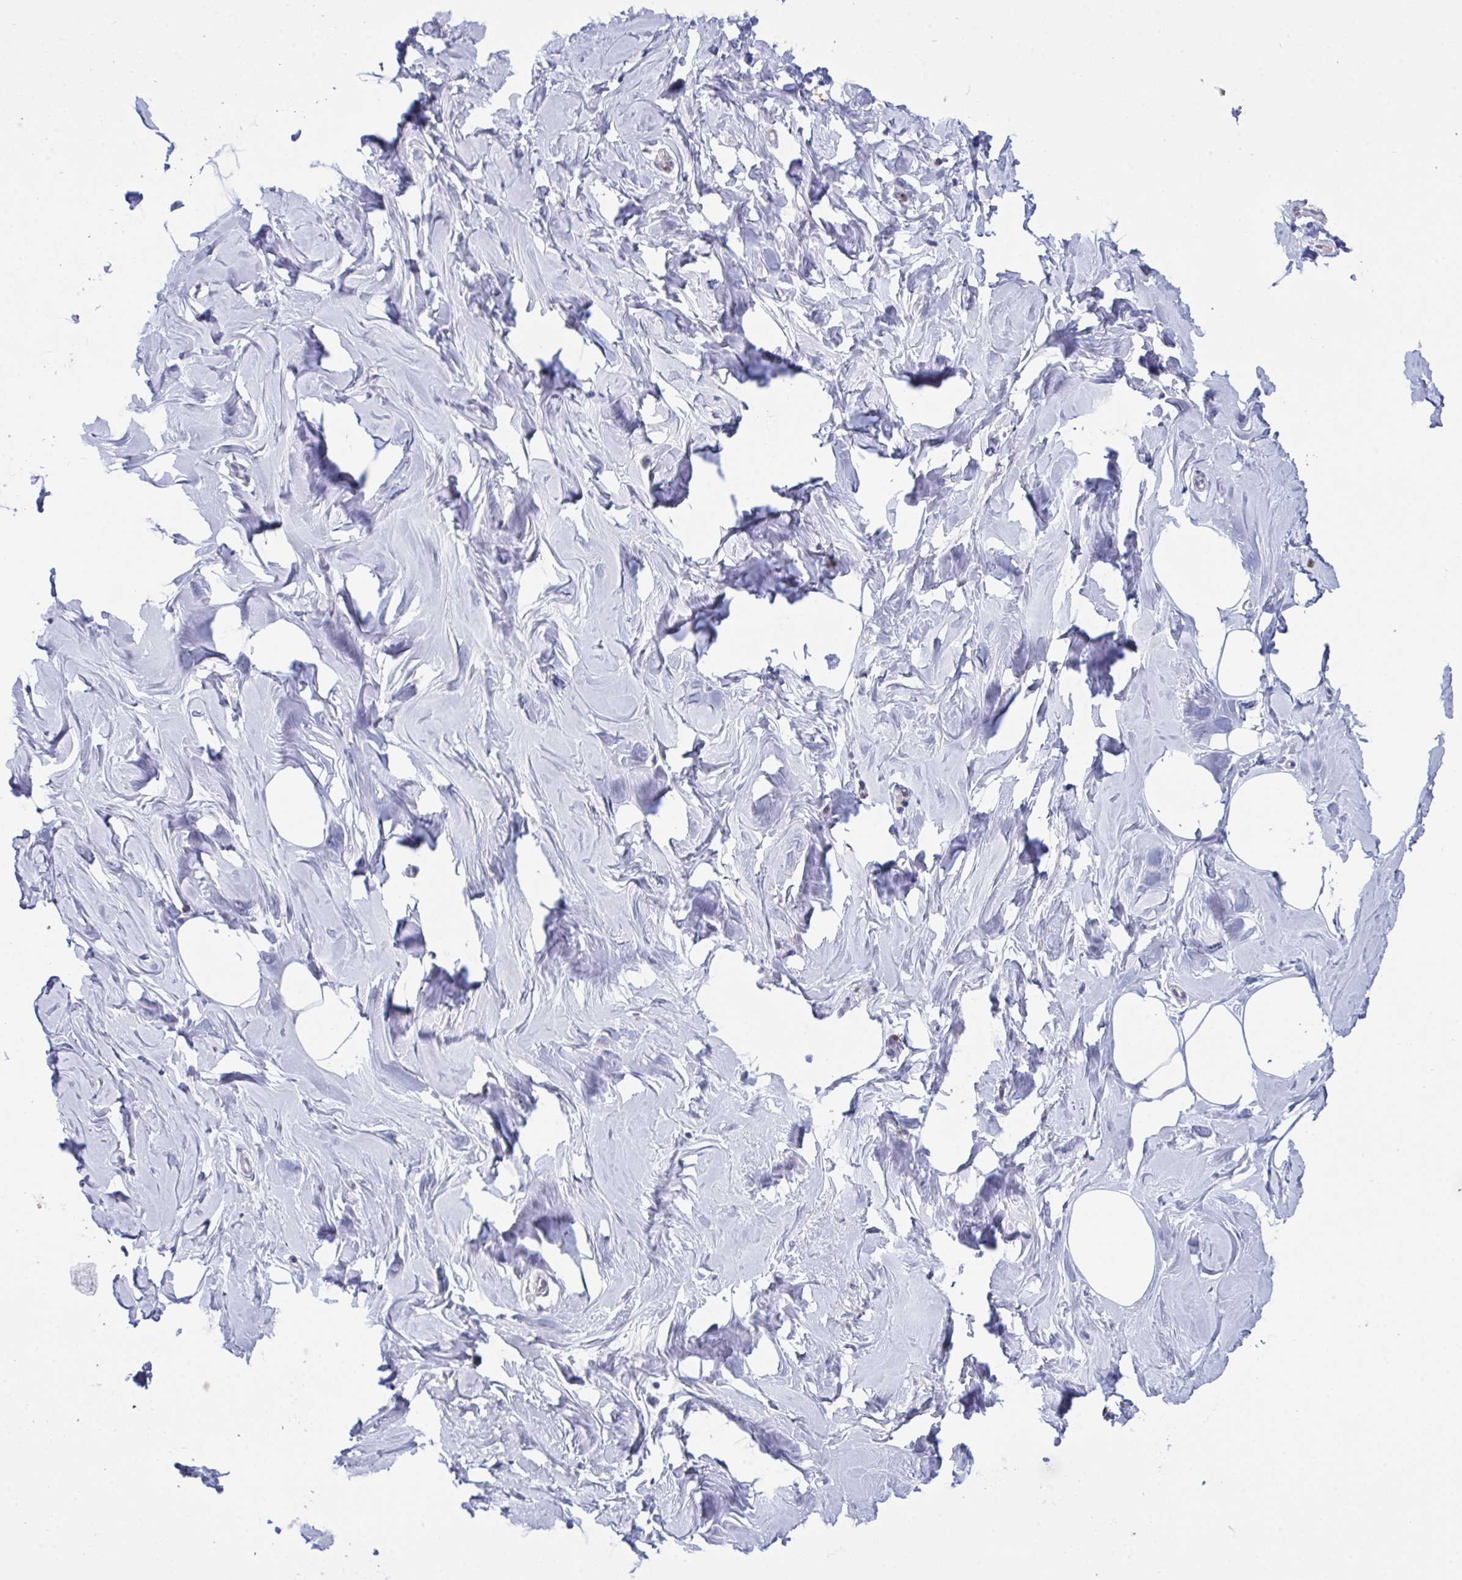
{"staining": {"intensity": "negative", "quantity": "none", "location": "none"}, "tissue": "breast", "cell_type": "Adipocytes", "image_type": "normal", "snomed": [{"axis": "morphology", "description": "Normal tissue, NOS"}, {"axis": "topography", "description": "Breast"}], "caption": "An image of breast stained for a protein demonstrates no brown staining in adipocytes. (Brightfield microscopy of DAB (3,3'-diaminobenzidine) immunohistochemistry (IHC) at high magnification).", "gene": "MYMK", "patient": {"sex": "female", "age": 27}}